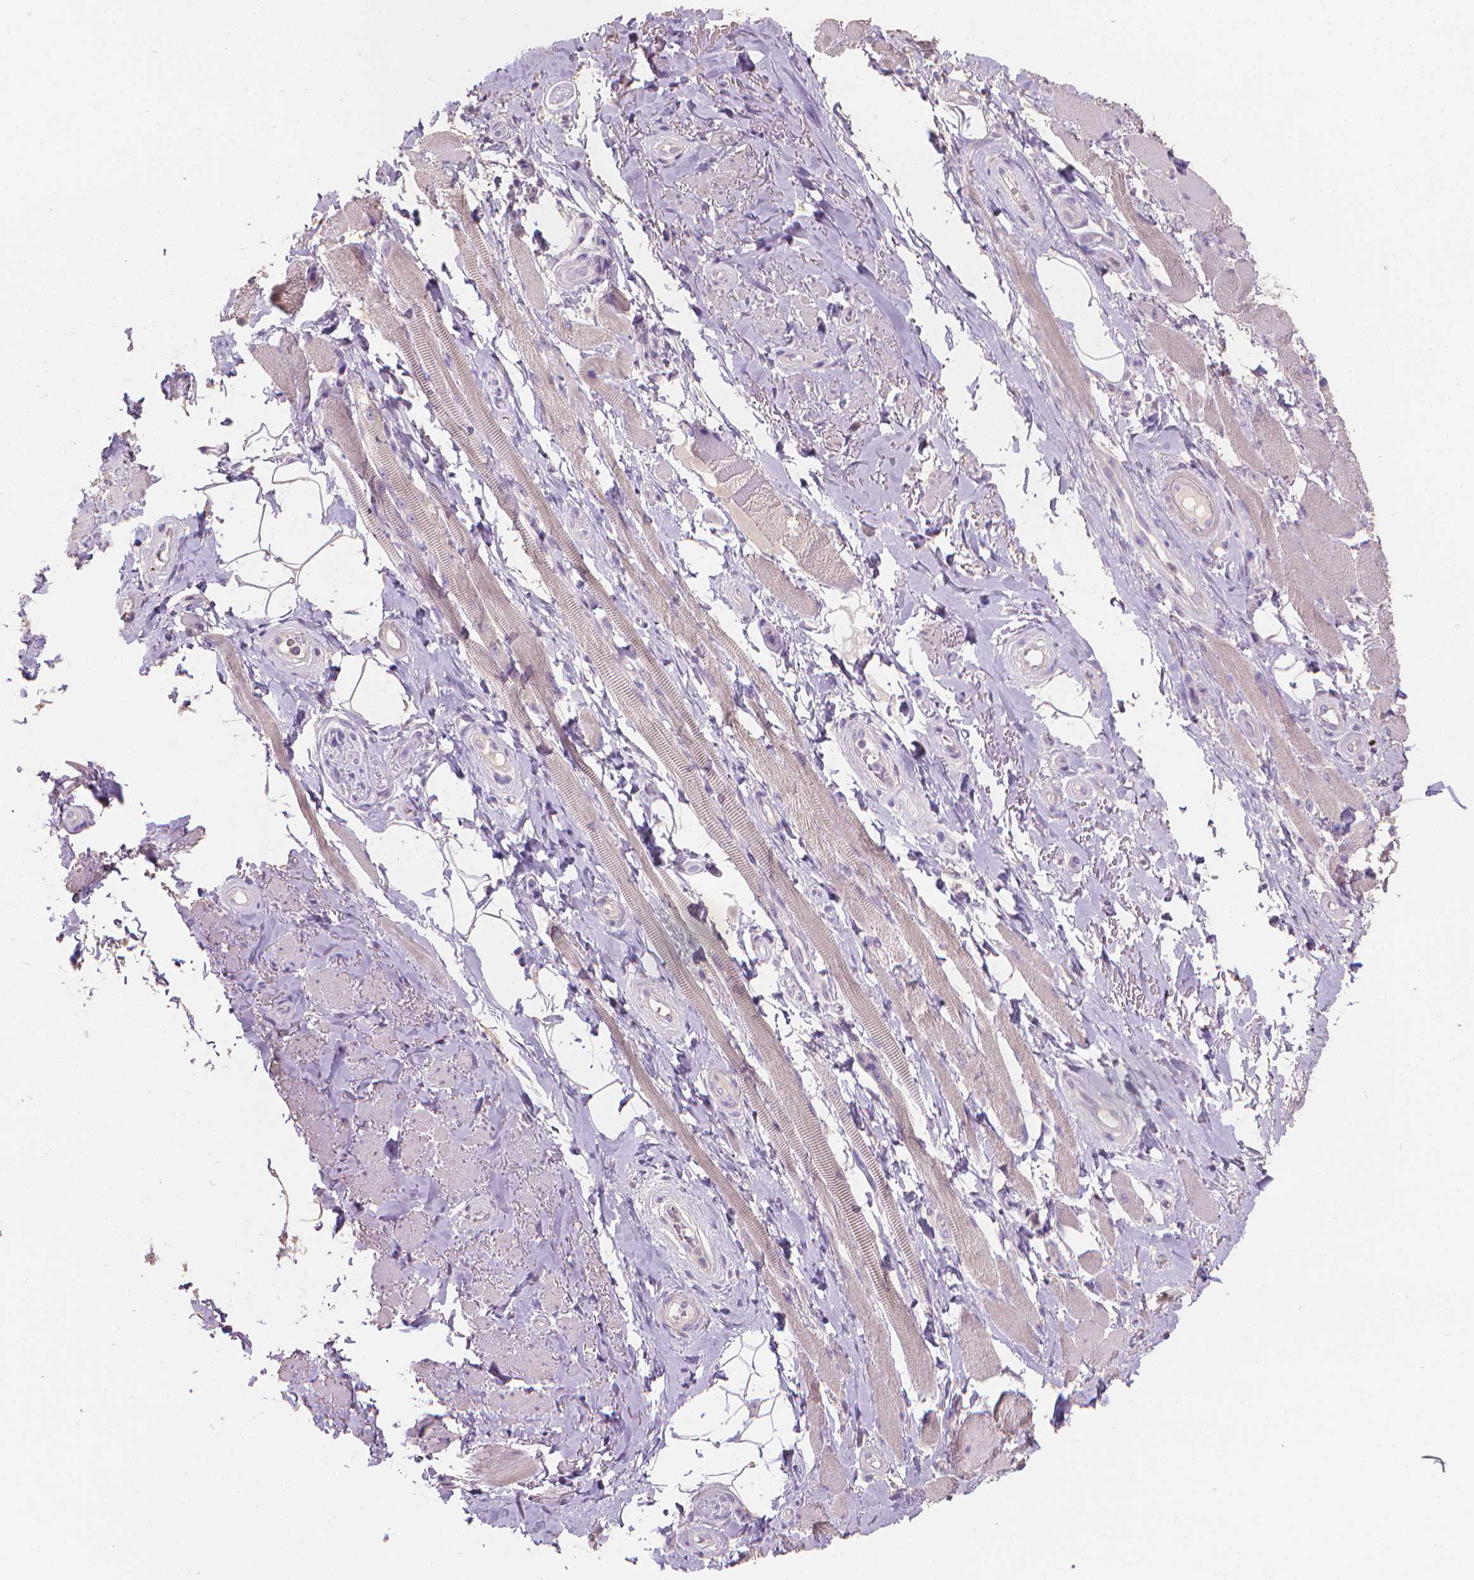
{"staining": {"intensity": "negative", "quantity": "none", "location": "none"}, "tissue": "adipose tissue", "cell_type": "Adipocytes", "image_type": "normal", "snomed": [{"axis": "morphology", "description": "Normal tissue, NOS"}, {"axis": "topography", "description": "Anal"}, {"axis": "topography", "description": "Peripheral nerve tissue"}], "caption": "This is a photomicrograph of IHC staining of normal adipose tissue, which shows no staining in adipocytes.", "gene": "CABCOCO1", "patient": {"sex": "male", "age": 53}}